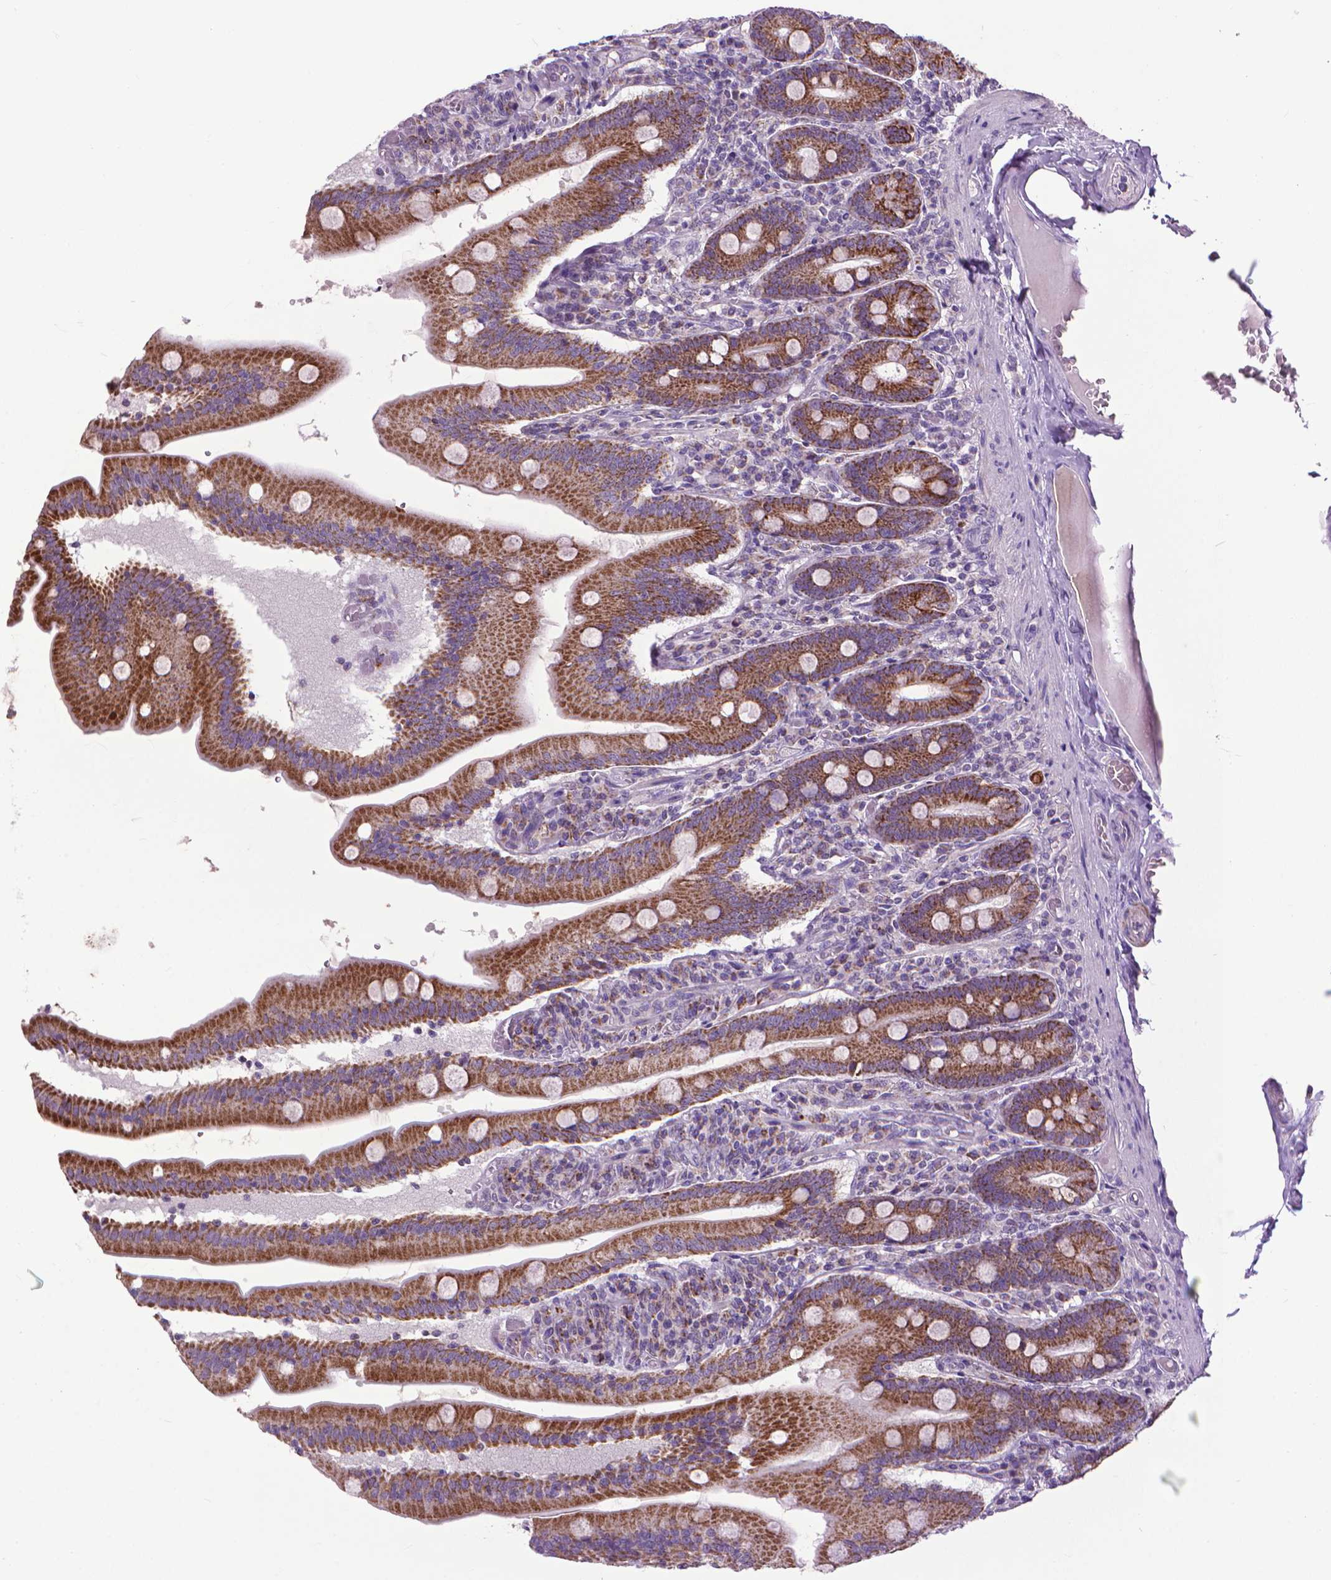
{"staining": {"intensity": "strong", "quantity": ">75%", "location": "cytoplasmic/membranous"}, "tissue": "small intestine", "cell_type": "Glandular cells", "image_type": "normal", "snomed": [{"axis": "morphology", "description": "Normal tissue, NOS"}, {"axis": "topography", "description": "Small intestine"}], "caption": "About >75% of glandular cells in normal small intestine demonstrate strong cytoplasmic/membranous protein positivity as visualized by brown immunohistochemical staining.", "gene": "VDAC1", "patient": {"sex": "male", "age": 37}}